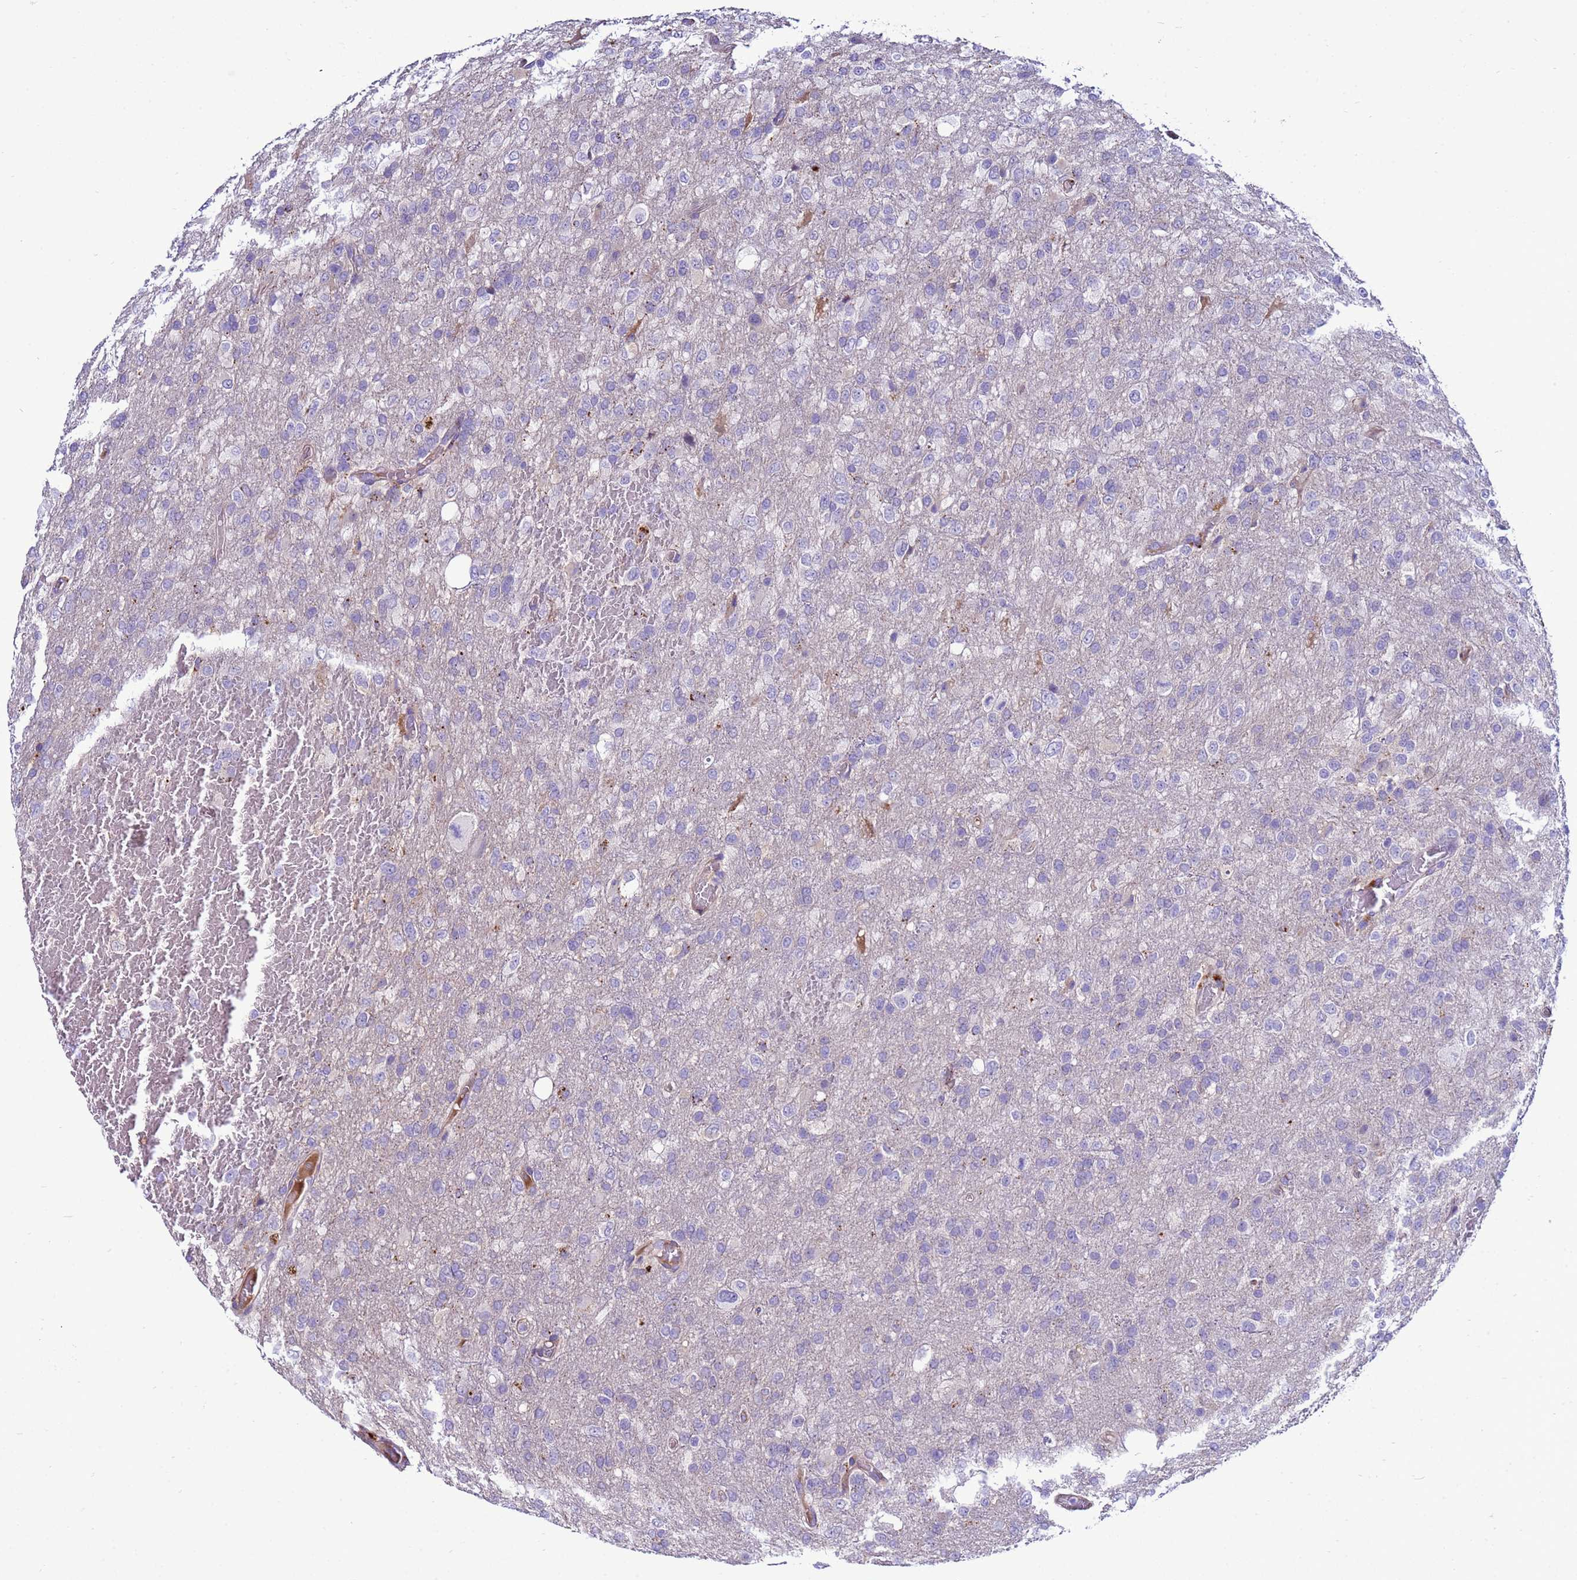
{"staining": {"intensity": "negative", "quantity": "none", "location": "none"}, "tissue": "glioma", "cell_type": "Tumor cells", "image_type": "cancer", "snomed": [{"axis": "morphology", "description": "Glioma, malignant, High grade"}, {"axis": "topography", "description": "Brain"}], "caption": "This is an immunohistochemistry (IHC) micrograph of human glioma. There is no expression in tumor cells.", "gene": "NAT2", "patient": {"sex": "female", "age": 74}}